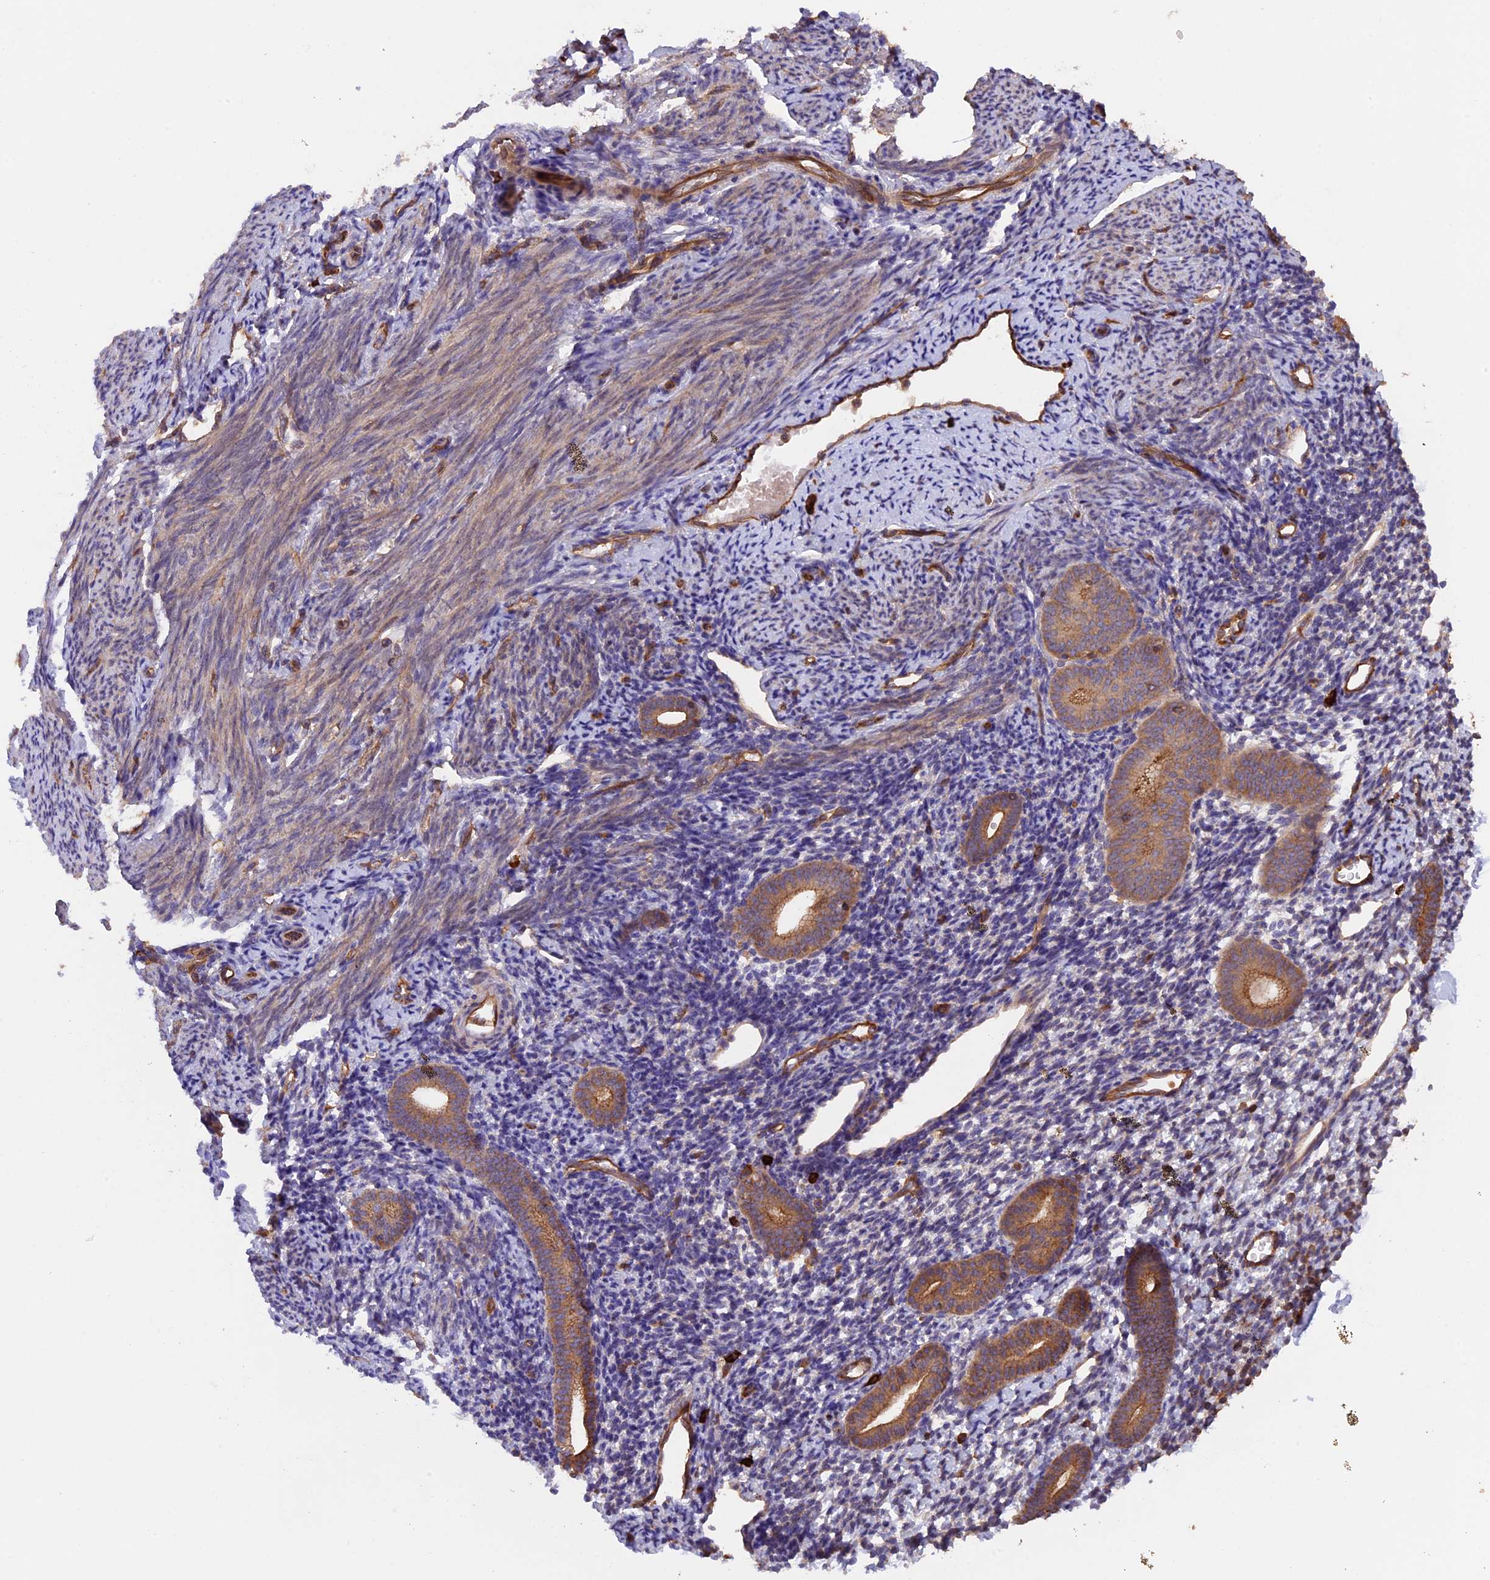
{"staining": {"intensity": "negative", "quantity": "none", "location": "none"}, "tissue": "endometrium", "cell_type": "Cells in endometrial stroma", "image_type": "normal", "snomed": [{"axis": "morphology", "description": "Normal tissue, NOS"}, {"axis": "topography", "description": "Endometrium"}], "caption": "An image of endometrium stained for a protein exhibits no brown staining in cells in endometrial stroma. The staining is performed using DAB brown chromogen with nuclei counter-stained in using hematoxylin.", "gene": "GAS8", "patient": {"sex": "female", "age": 56}}